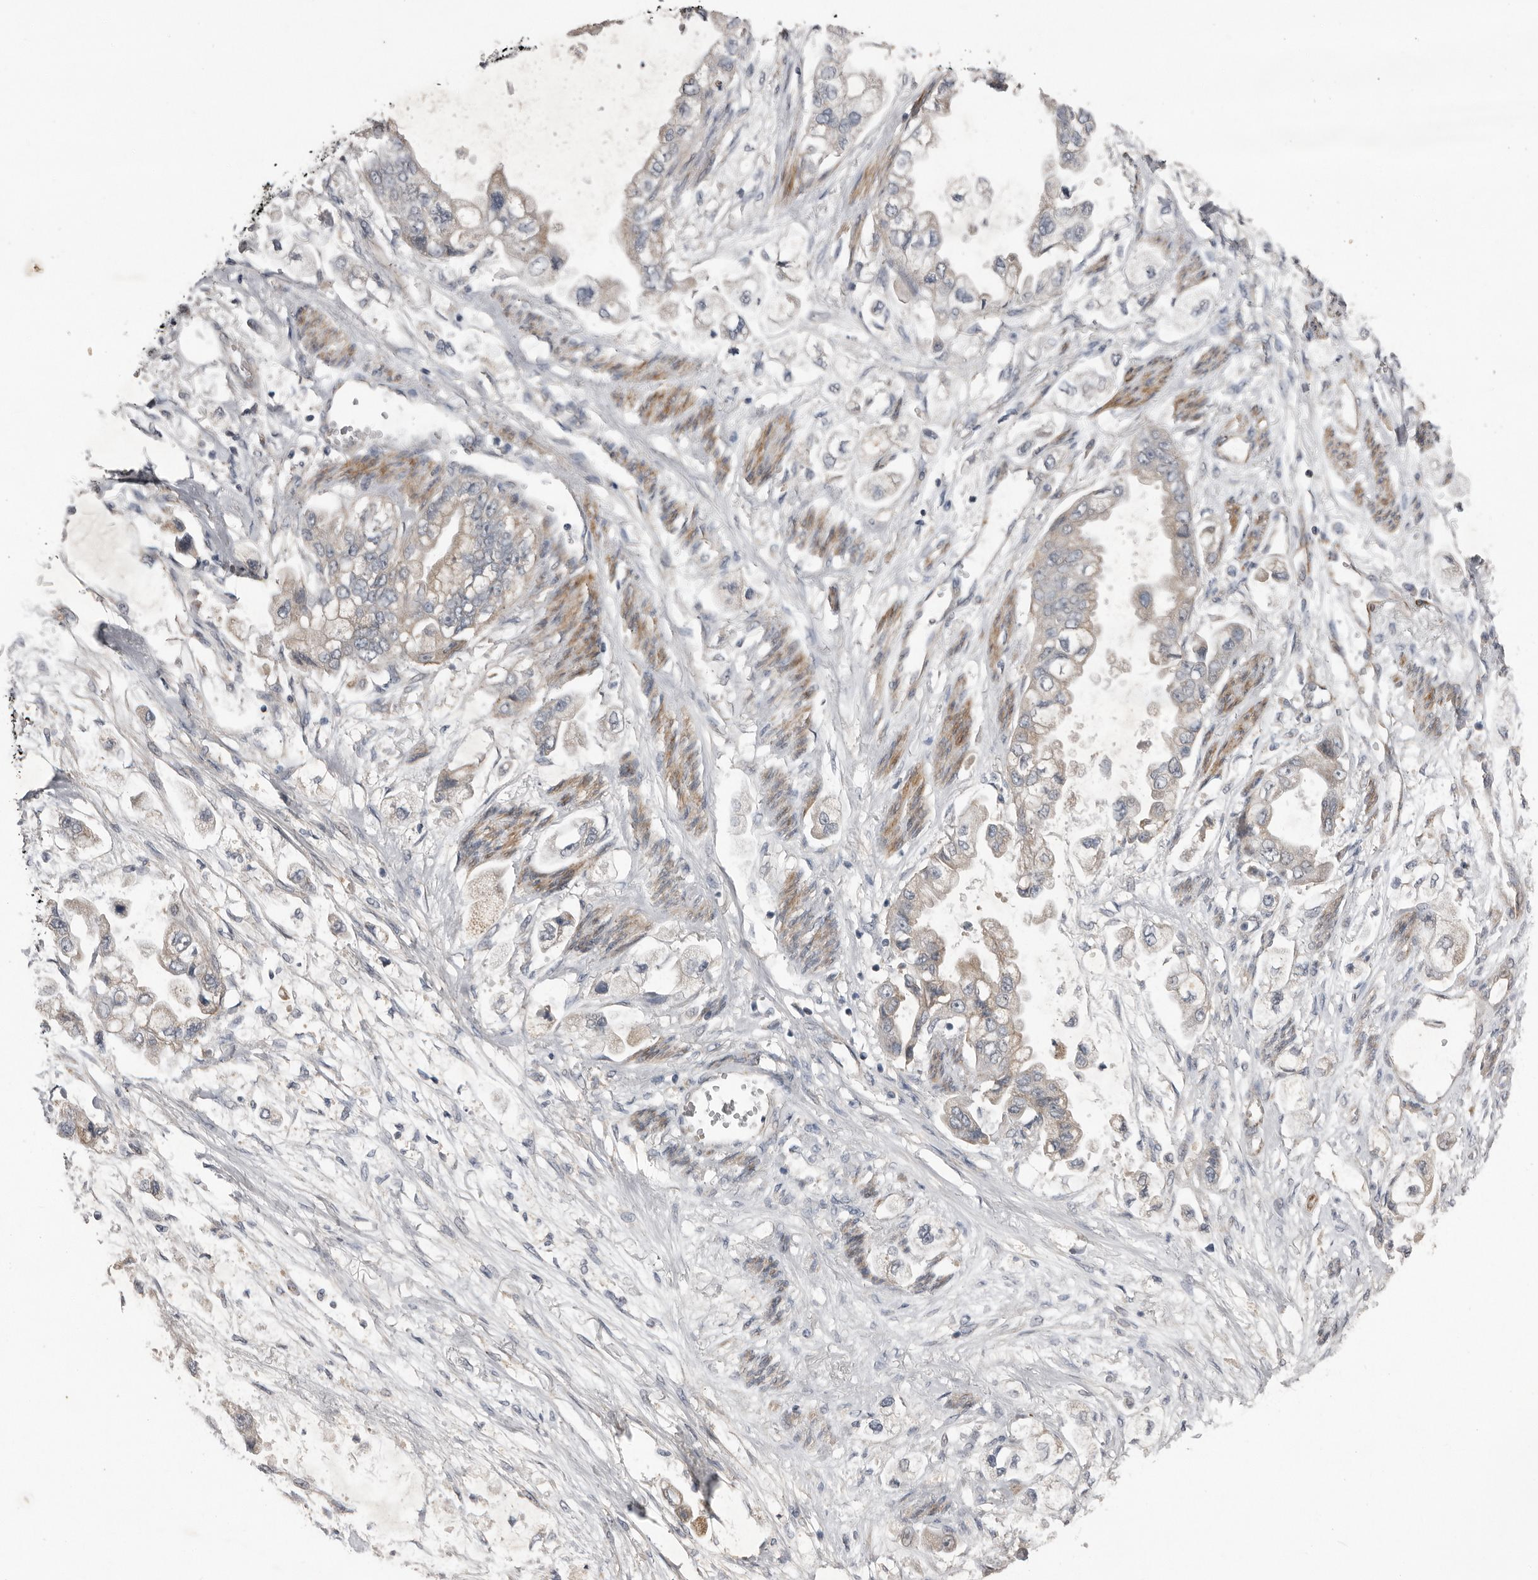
{"staining": {"intensity": "weak", "quantity": "<25%", "location": "cytoplasmic/membranous"}, "tissue": "stomach cancer", "cell_type": "Tumor cells", "image_type": "cancer", "snomed": [{"axis": "morphology", "description": "Adenocarcinoma, NOS"}, {"axis": "topography", "description": "Stomach"}], "caption": "Adenocarcinoma (stomach) was stained to show a protein in brown. There is no significant positivity in tumor cells.", "gene": "RANBP17", "patient": {"sex": "male", "age": 62}}